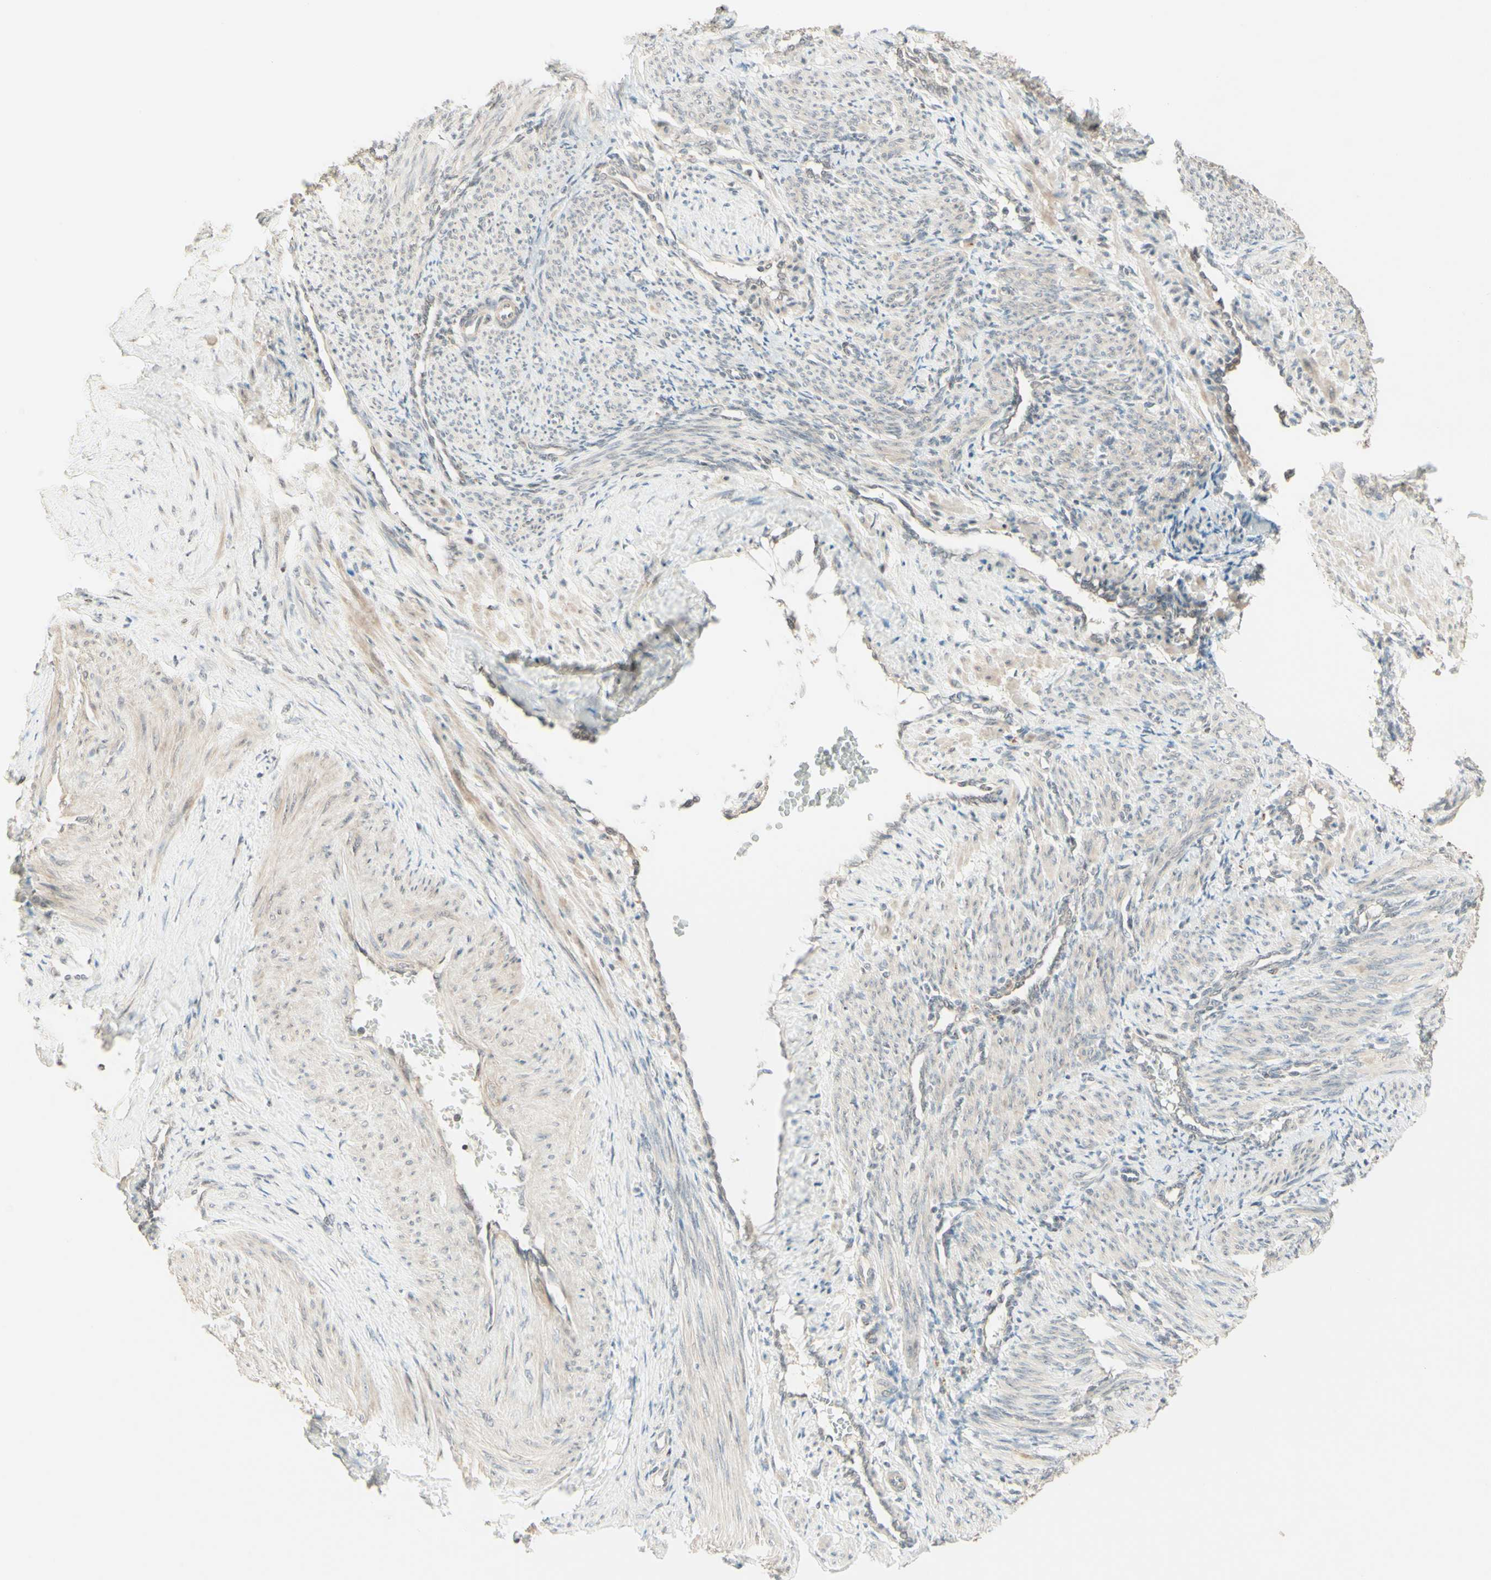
{"staining": {"intensity": "weak", "quantity": ">75%", "location": "cytoplasmic/membranous"}, "tissue": "smooth muscle", "cell_type": "Smooth muscle cells", "image_type": "normal", "snomed": [{"axis": "morphology", "description": "Normal tissue, NOS"}, {"axis": "topography", "description": "Endometrium"}], "caption": "Immunohistochemical staining of benign smooth muscle reveals low levels of weak cytoplasmic/membranous expression in about >75% of smooth muscle cells. (brown staining indicates protein expression, while blue staining denotes nuclei).", "gene": "ZW10", "patient": {"sex": "female", "age": 33}}